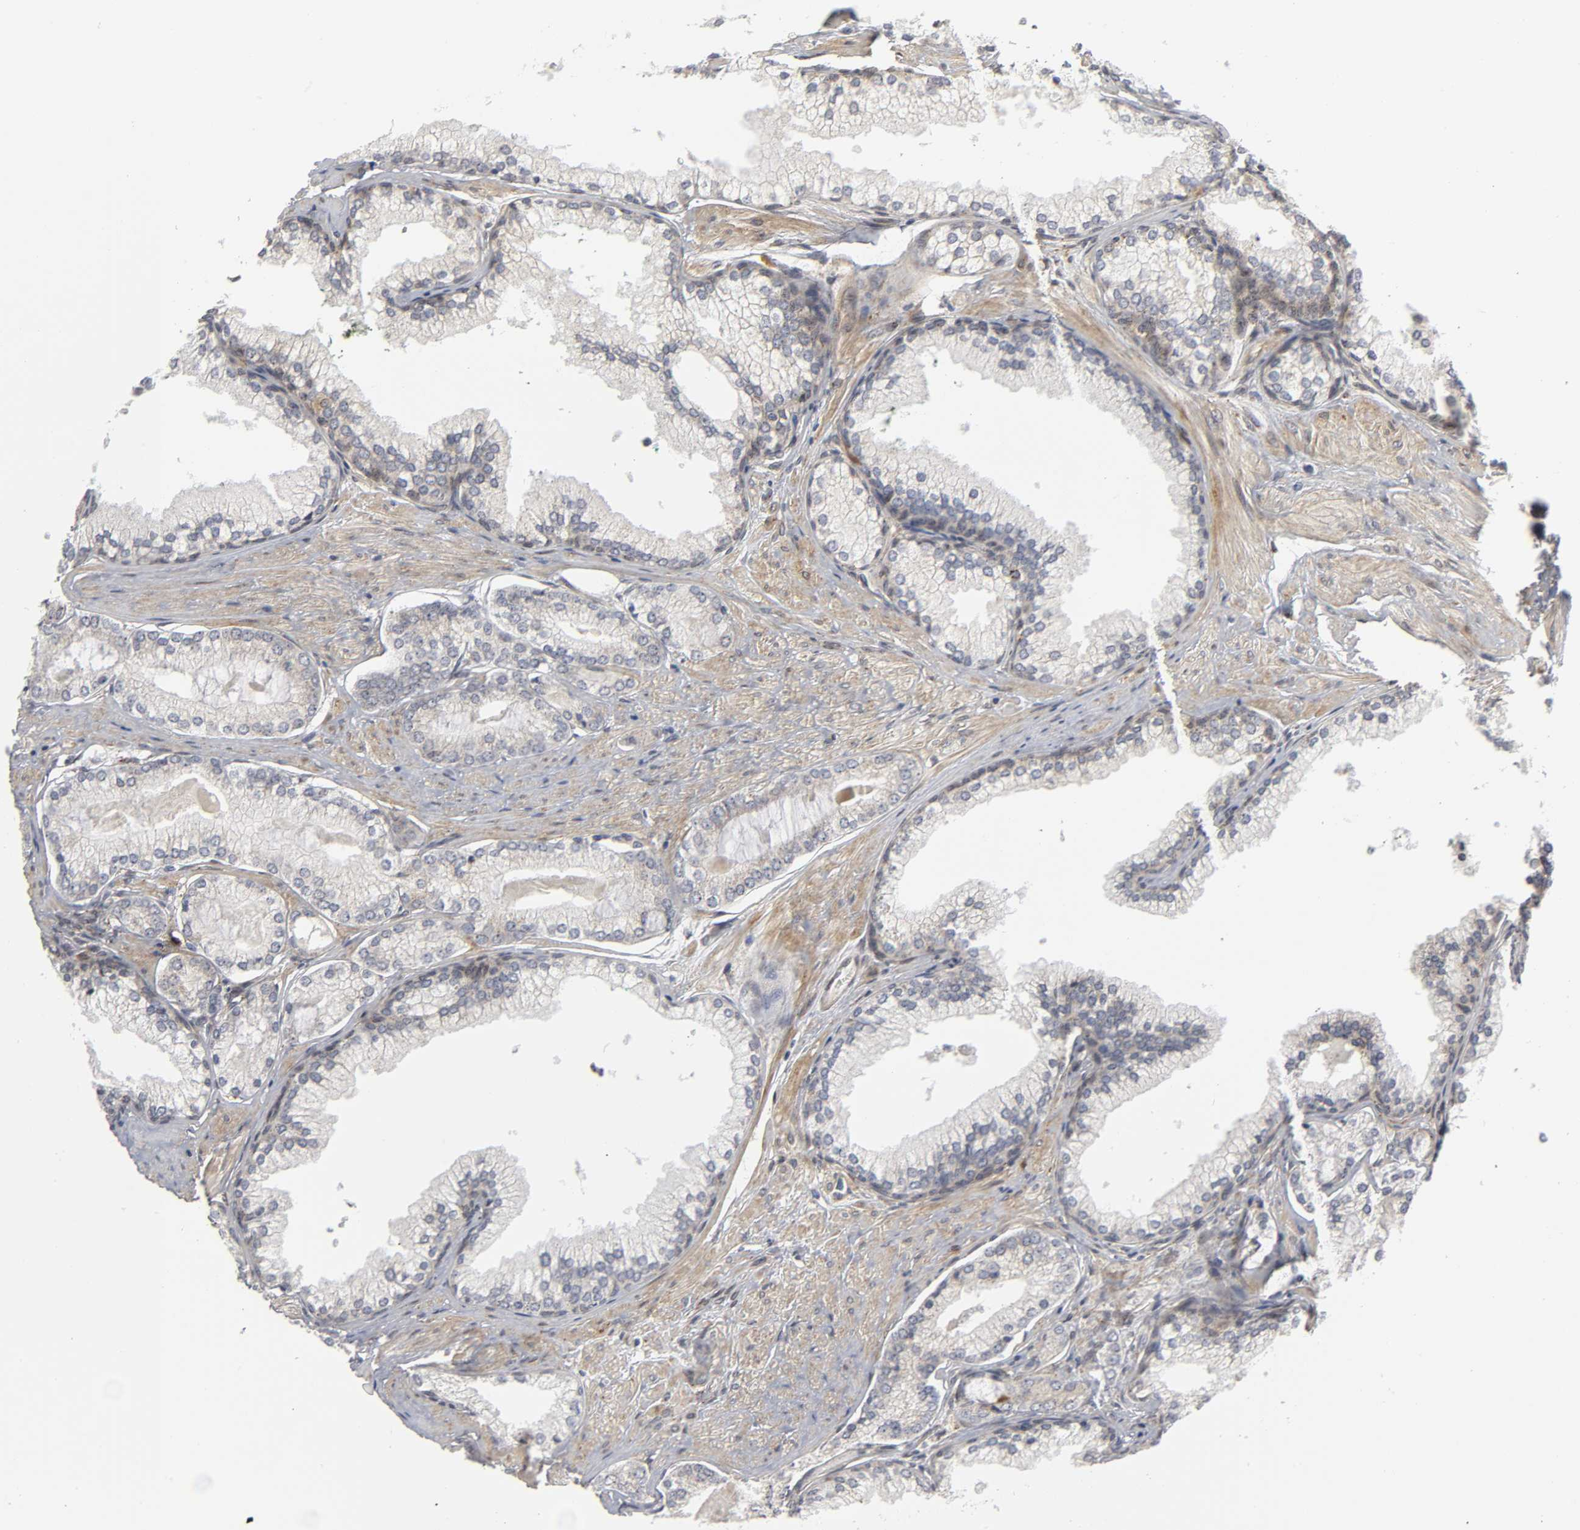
{"staining": {"intensity": "weak", "quantity": "<25%", "location": "cytoplasmic/membranous"}, "tissue": "prostate cancer", "cell_type": "Tumor cells", "image_type": "cancer", "snomed": [{"axis": "morphology", "description": "Adenocarcinoma, Low grade"}, {"axis": "topography", "description": "Prostate"}], "caption": "Tumor cells show no significant expression in adenocarcinoma (low-grade) (prostate).", "gene": "ASB6", "patient": {"sex": "male", "age": 71}}